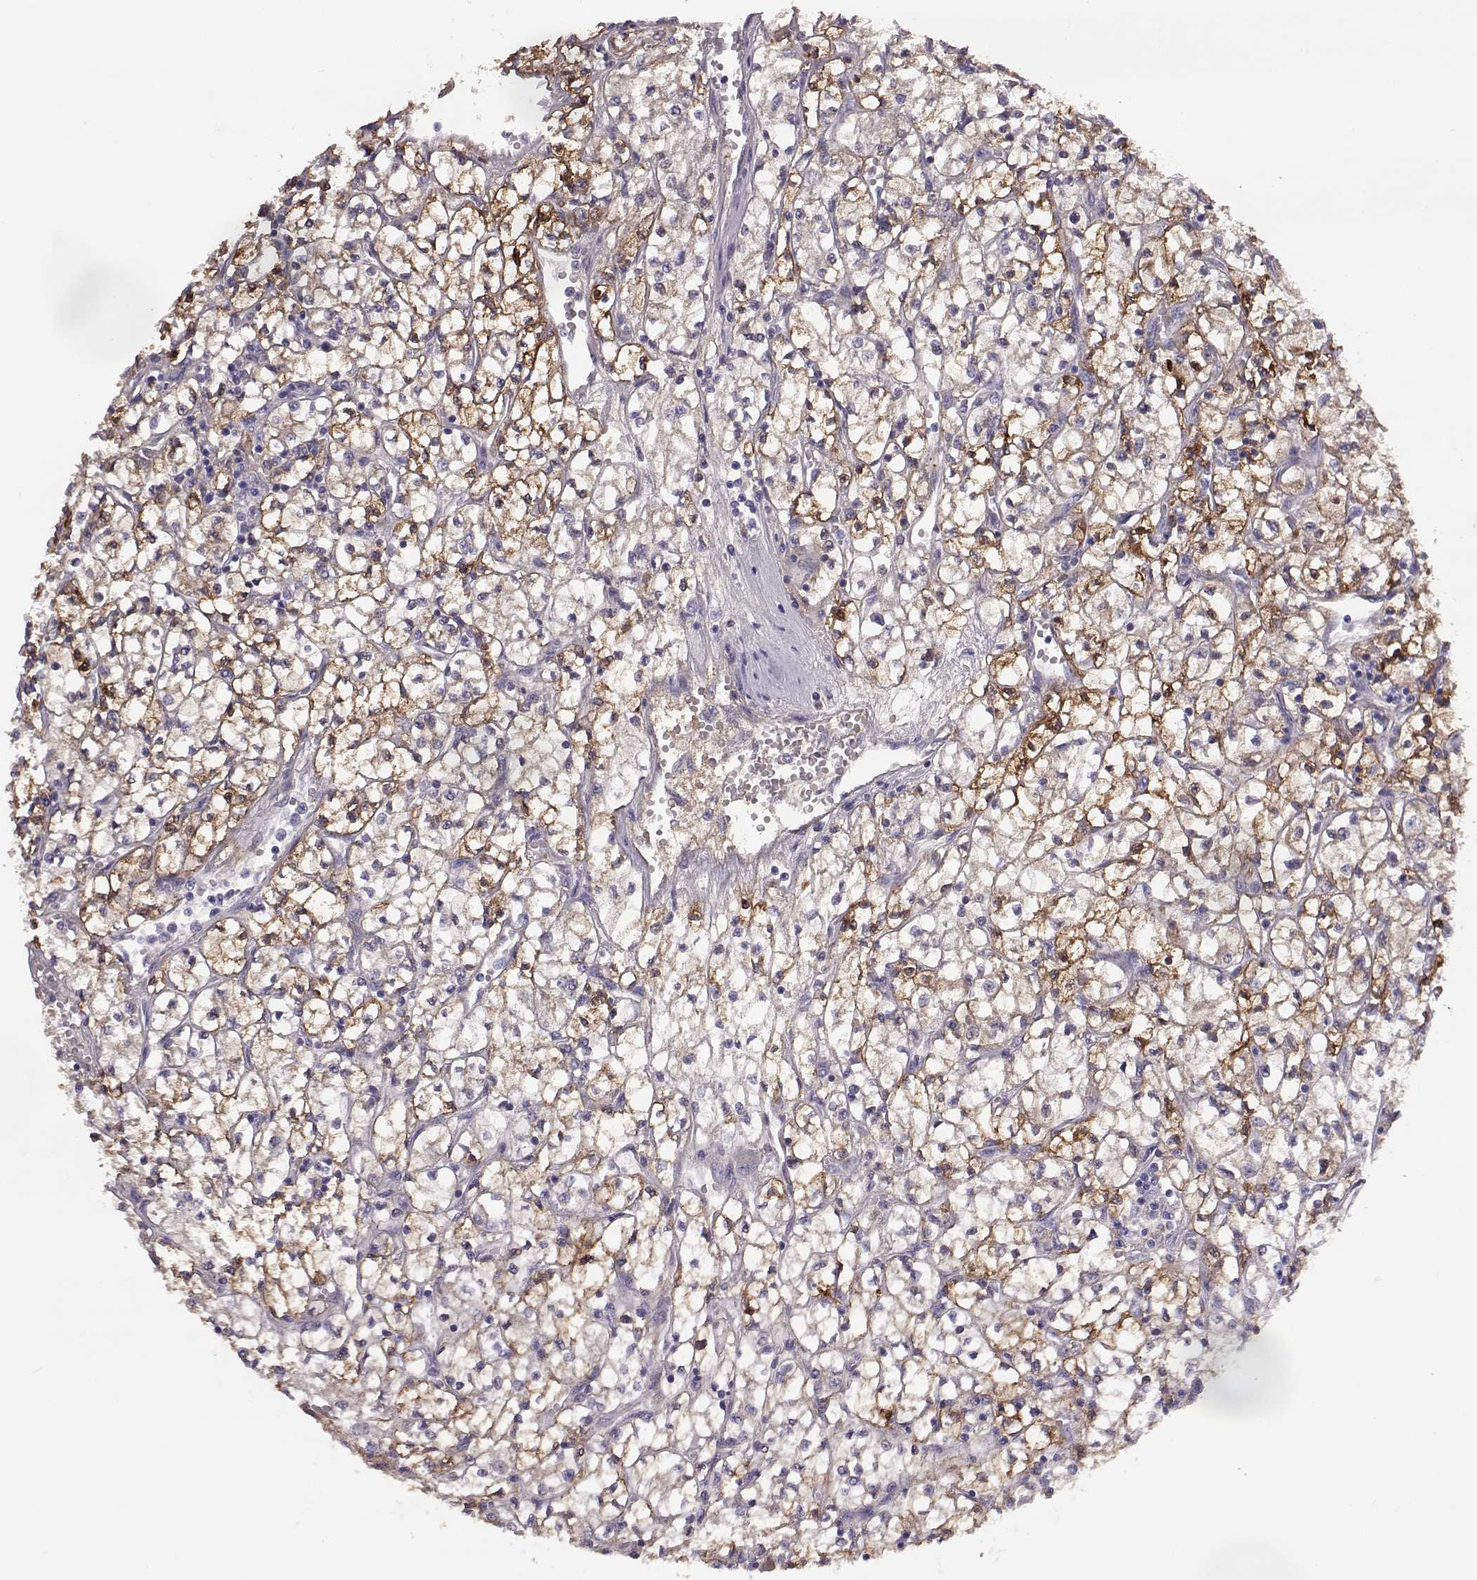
{"staining": {"intensity": "moderate", "quantity": ">75%", "location": "cytoplasmic/membranous"}, "tissue": "renal cancer", "cell_type": "Tumor cells", "image_type": "cancer", "snomed": [{"axis": "morphology", "description": "Adenocarcinoma, NOS"}, {"axis": "topography", "description": "Kidney"}], "caption": "This histopathology image reveals immunohistochemistry staining of human renal cancer (adenocarcinoma), with medium moderate cytoplasmic/membranous staining in approximately >75% of tumor cells.", "gene": "ADGRG5", "patient": {"sex": "female", "age": 64}}